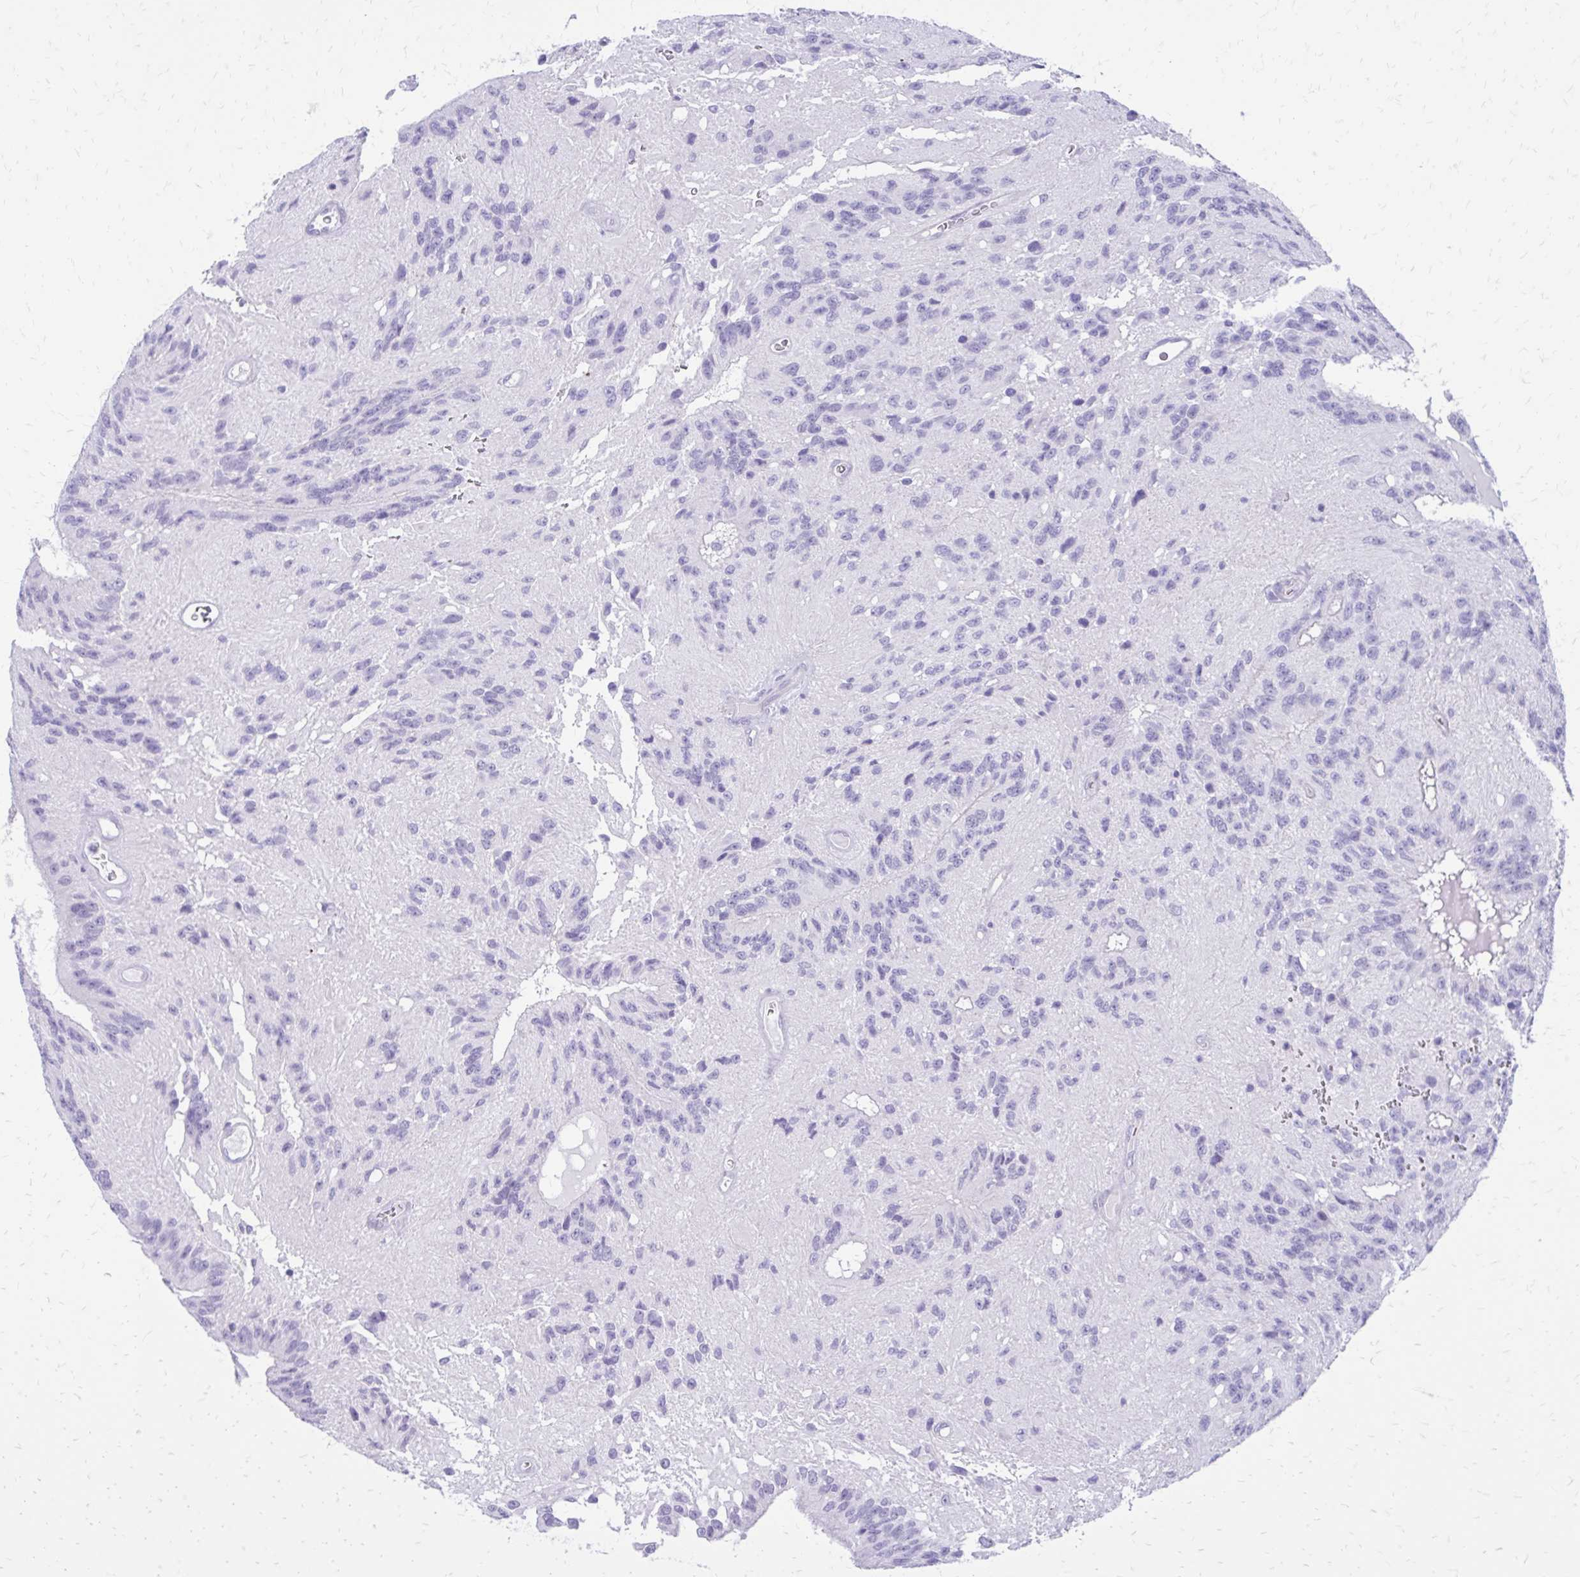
{"staining": {"intensity": "negative", "quantity": "none", "location": "none"}, "tissue": "glioma", "cell_type": "Tumor cells", "image_type": "cancer", "snomed": [{"axis": "morphology", "description": "Glioma, malignant, Low grade"}, {"axis": "topography", "description": "Brain"}], "caption": "DAB immunohistochemical staining of glioma shows no significant positivity in tumor cells.", "gene": "LCN15", "patient": {"sex": "male", "age": 31}}